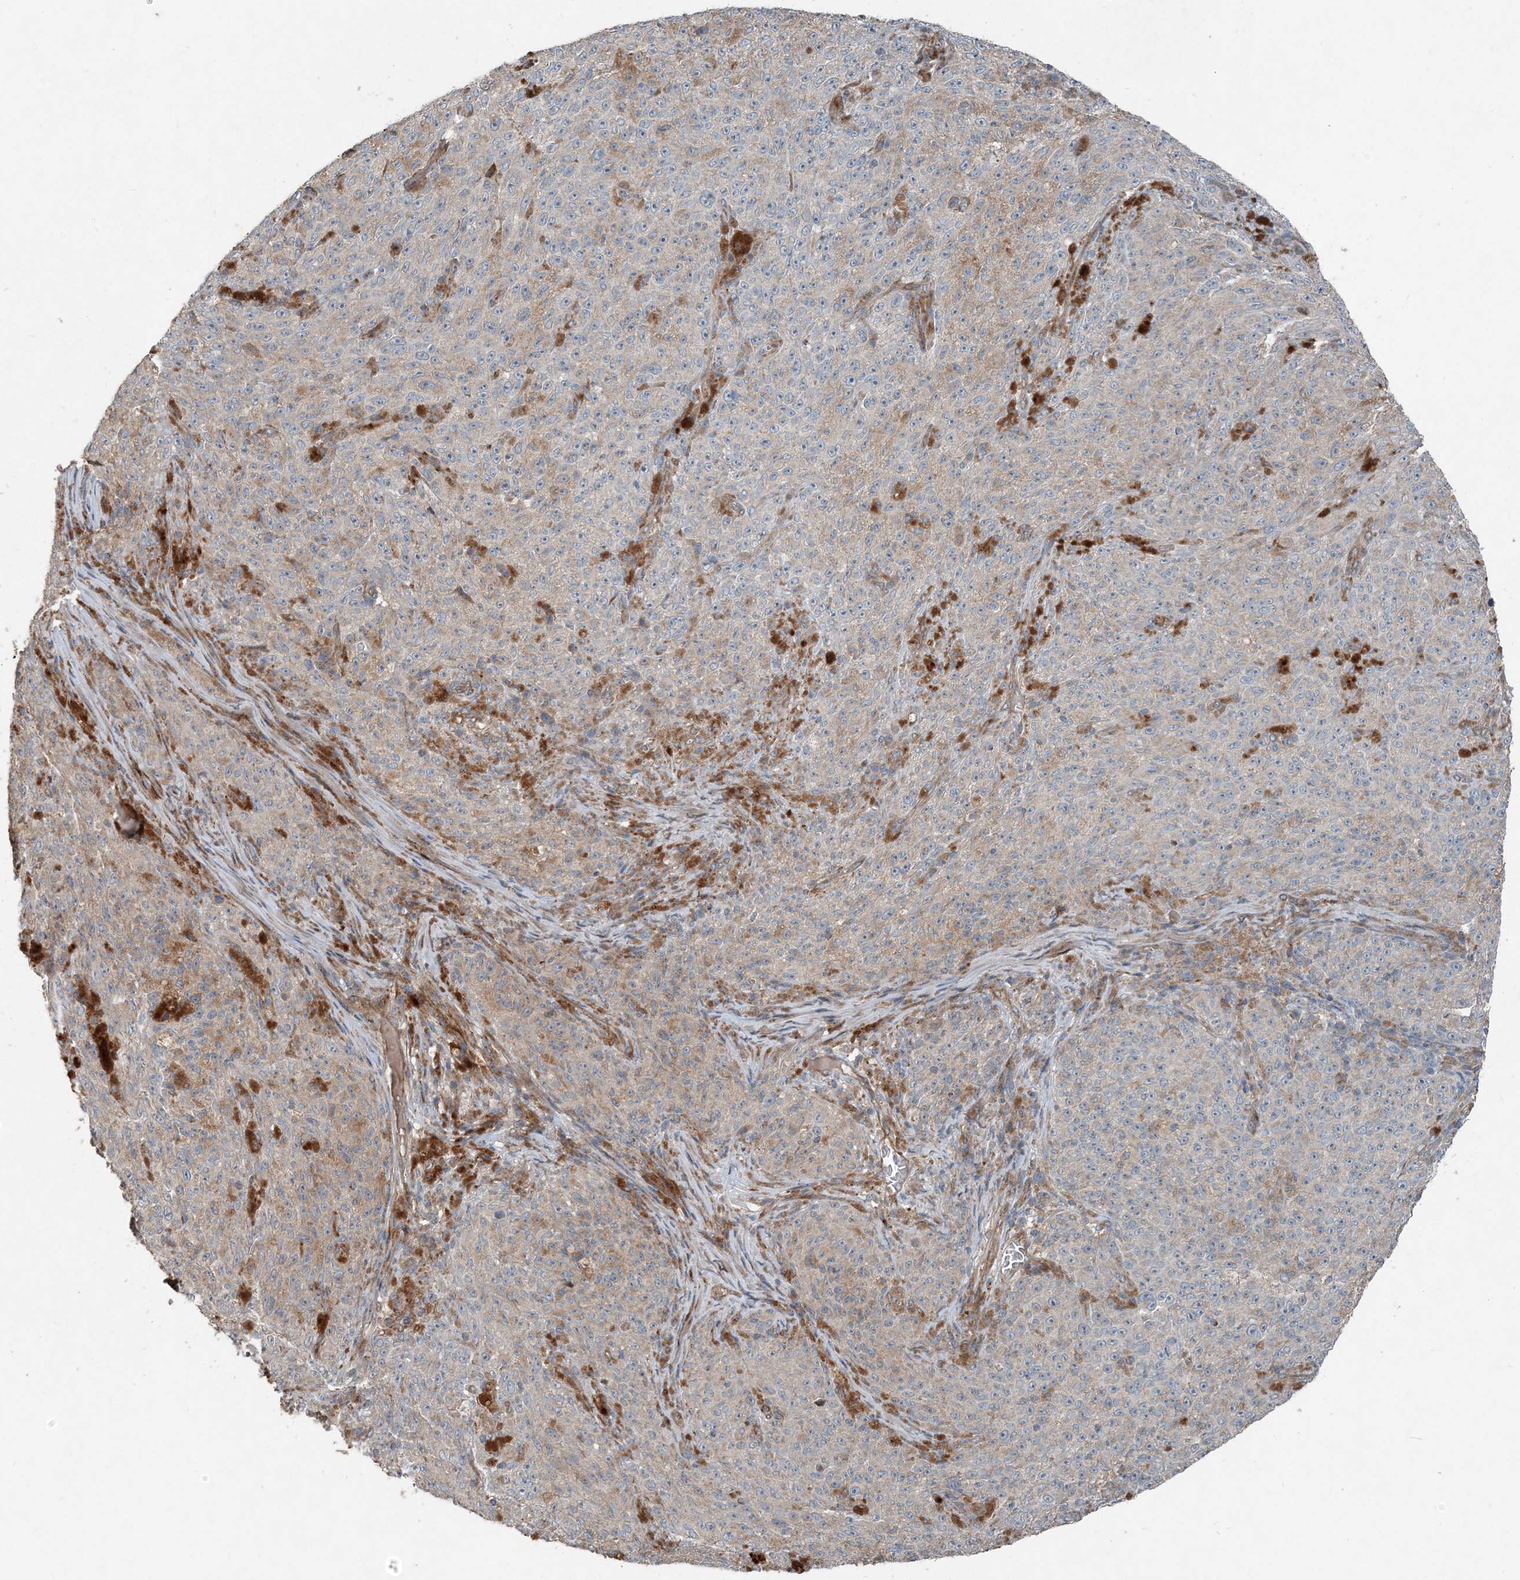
{"staining": {"intensity": "negative", "quantity": "none", "location": "none"}, "tissue": "melanoma", "cell_type": "Tumor cells", "image_type": "cancer", "snomed": [{"axis": "morphology", "description": "Malignant melanoma, NOS"}, {"axis": "topography", "description": "Skin"}], "caption": "Immunohistochemical staining of human malignant melanoma reveals no significant staining in tumor cells.", "gene": "INTU", "patient": {"sex": "female", "age": 82}}